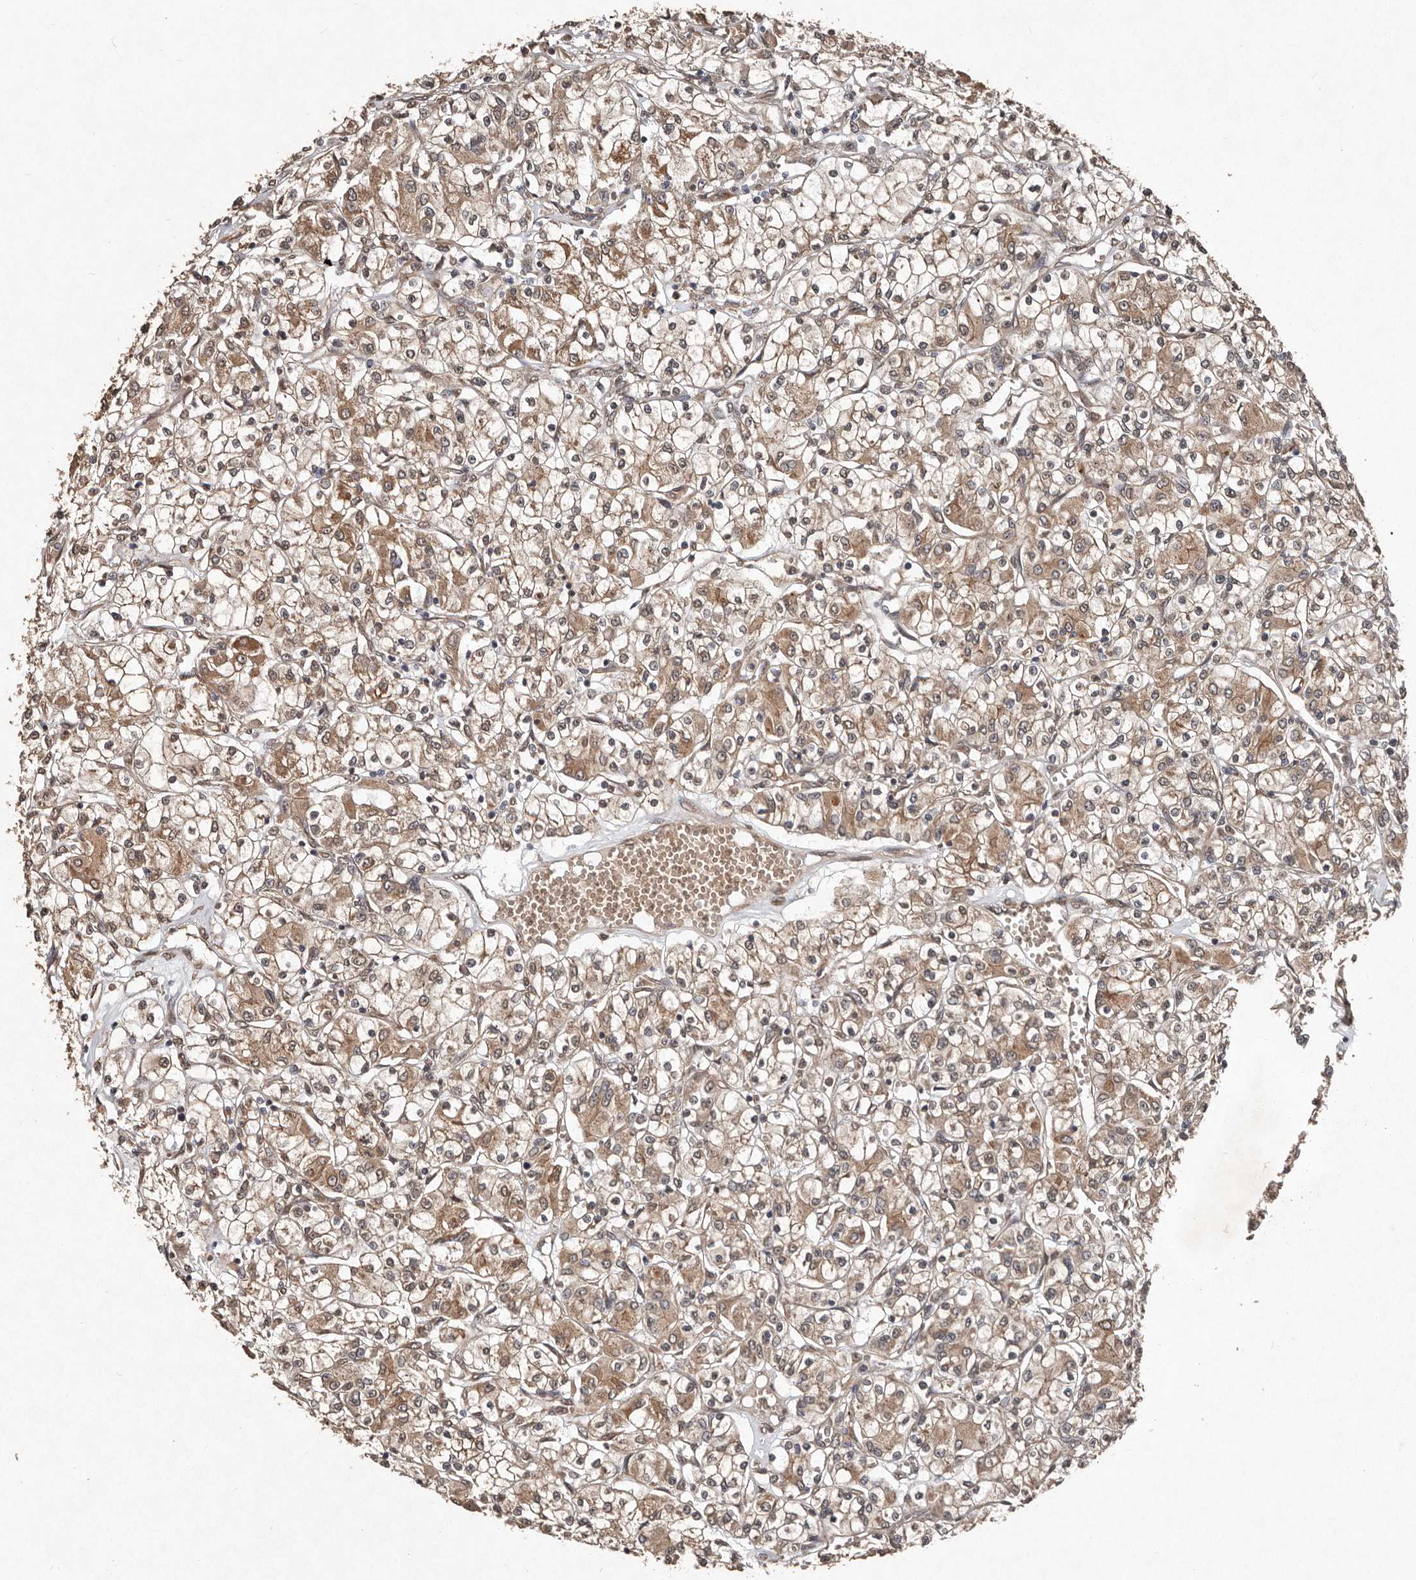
{"staining": {"intensity": "moderate", "quantity": ">75%", "location": "cytoplasmic/membranous"}, "tissue": "renal cancer", "cell_type": "Tumor cells", "image_type": "cancer", "snomed": [{"axis": "morphology", "description": "Adenocarcinoma, NOS"}, {"axis": "topography", "description": "Kidney"}], "caption": "Moderate cytoplasmic/membranous protein expression is identified in approximately >75% of tumor cells in renal cancer.", "gene": "DIP2C", "patient": {"sex": "female", "age": 59}}